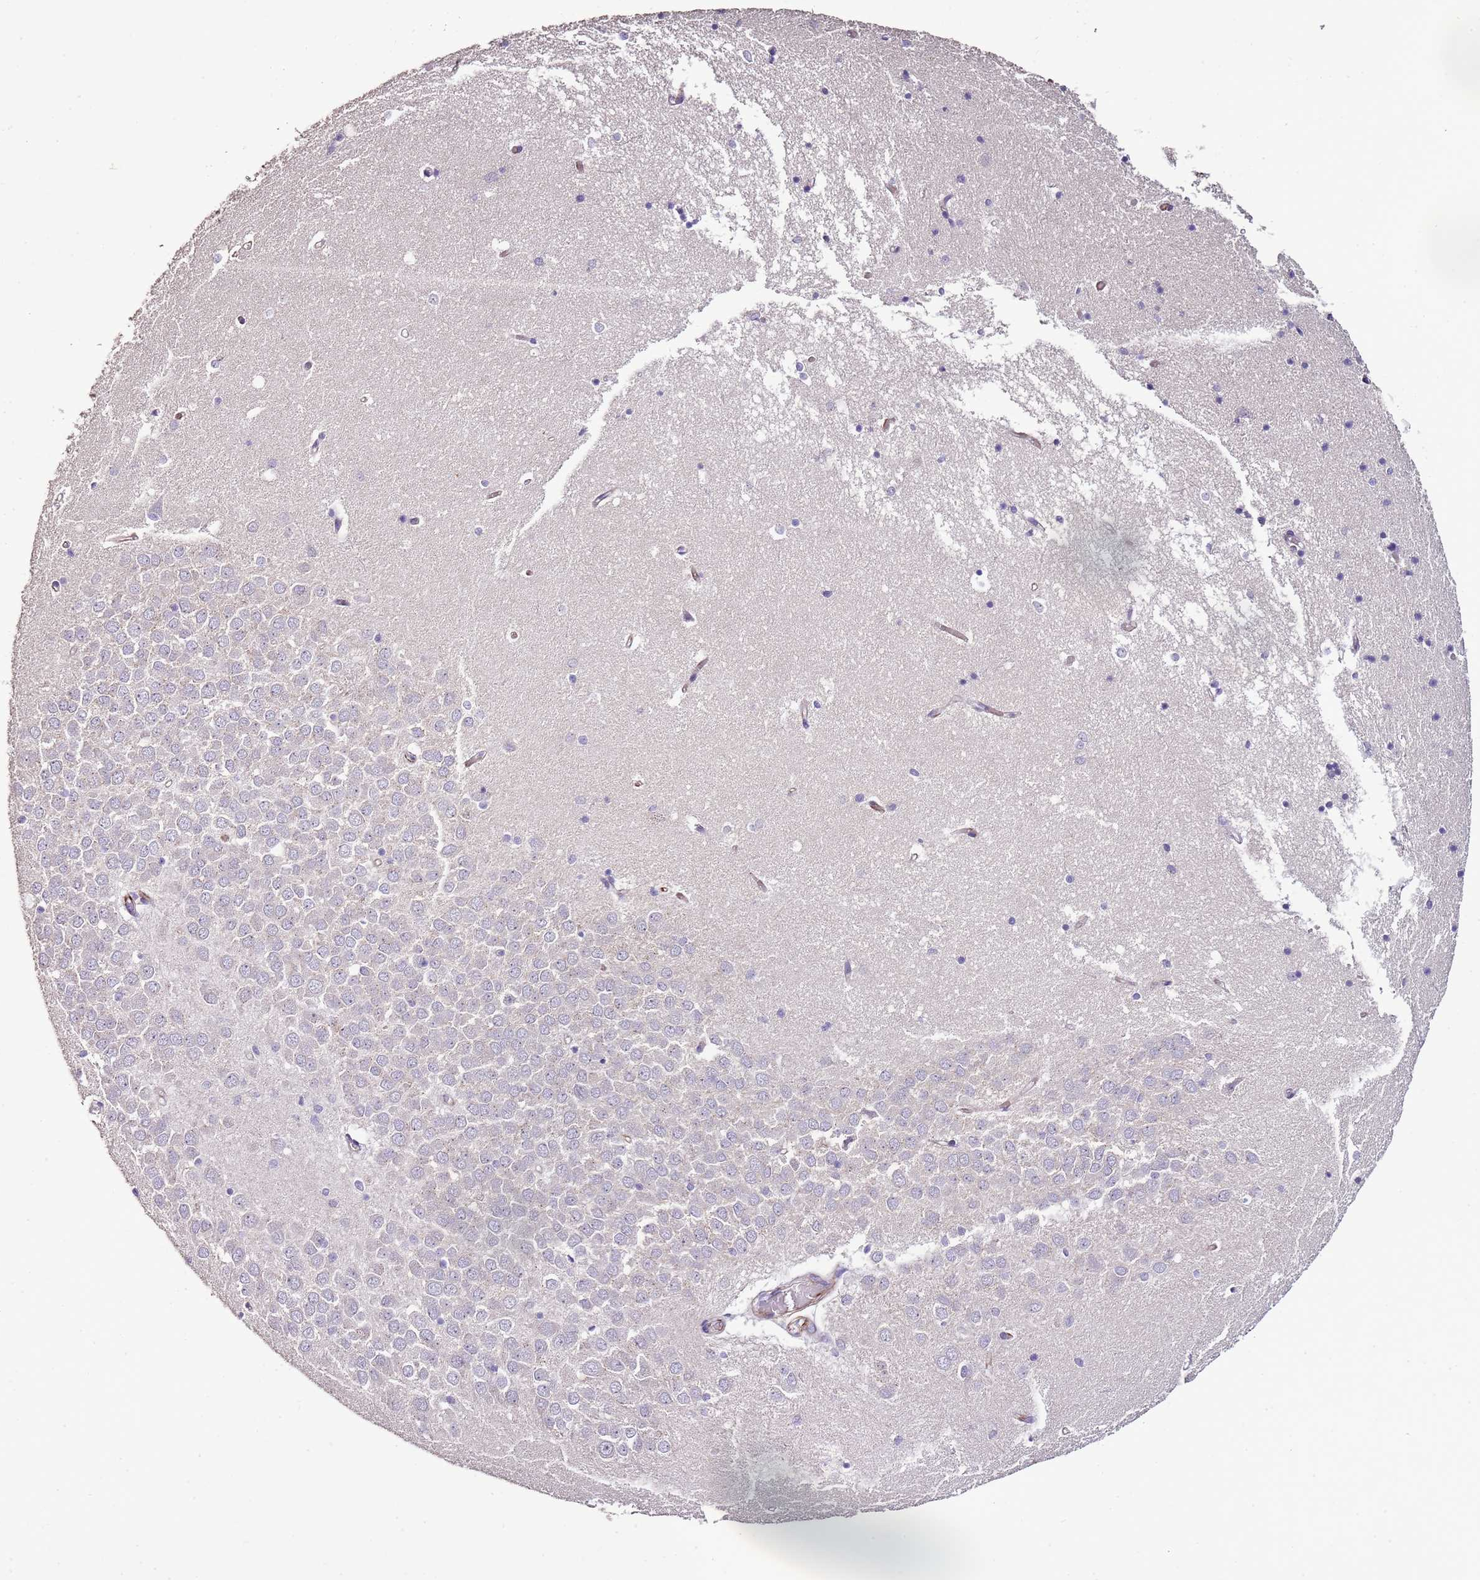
{"staining": {"intensity": "negative", "quantity": "none", "location": "none"}, "tissue": "hippocampus", "cell_type": "Glial cells", "image_type": "normal", "snomed": [{"axis": "morphology", "description": "Normal tissue, NOS"}, {"axis": "topography", "description": "Hippocampus"}], "caption": "There is no significant staining in glial cells of hippocampus. The staining is performed using DAB brown chromogen with nuclei counter-stained in using hematoxylin.", "gene": "ZNF786", "patient": {"sex": "male", "age": 70}}